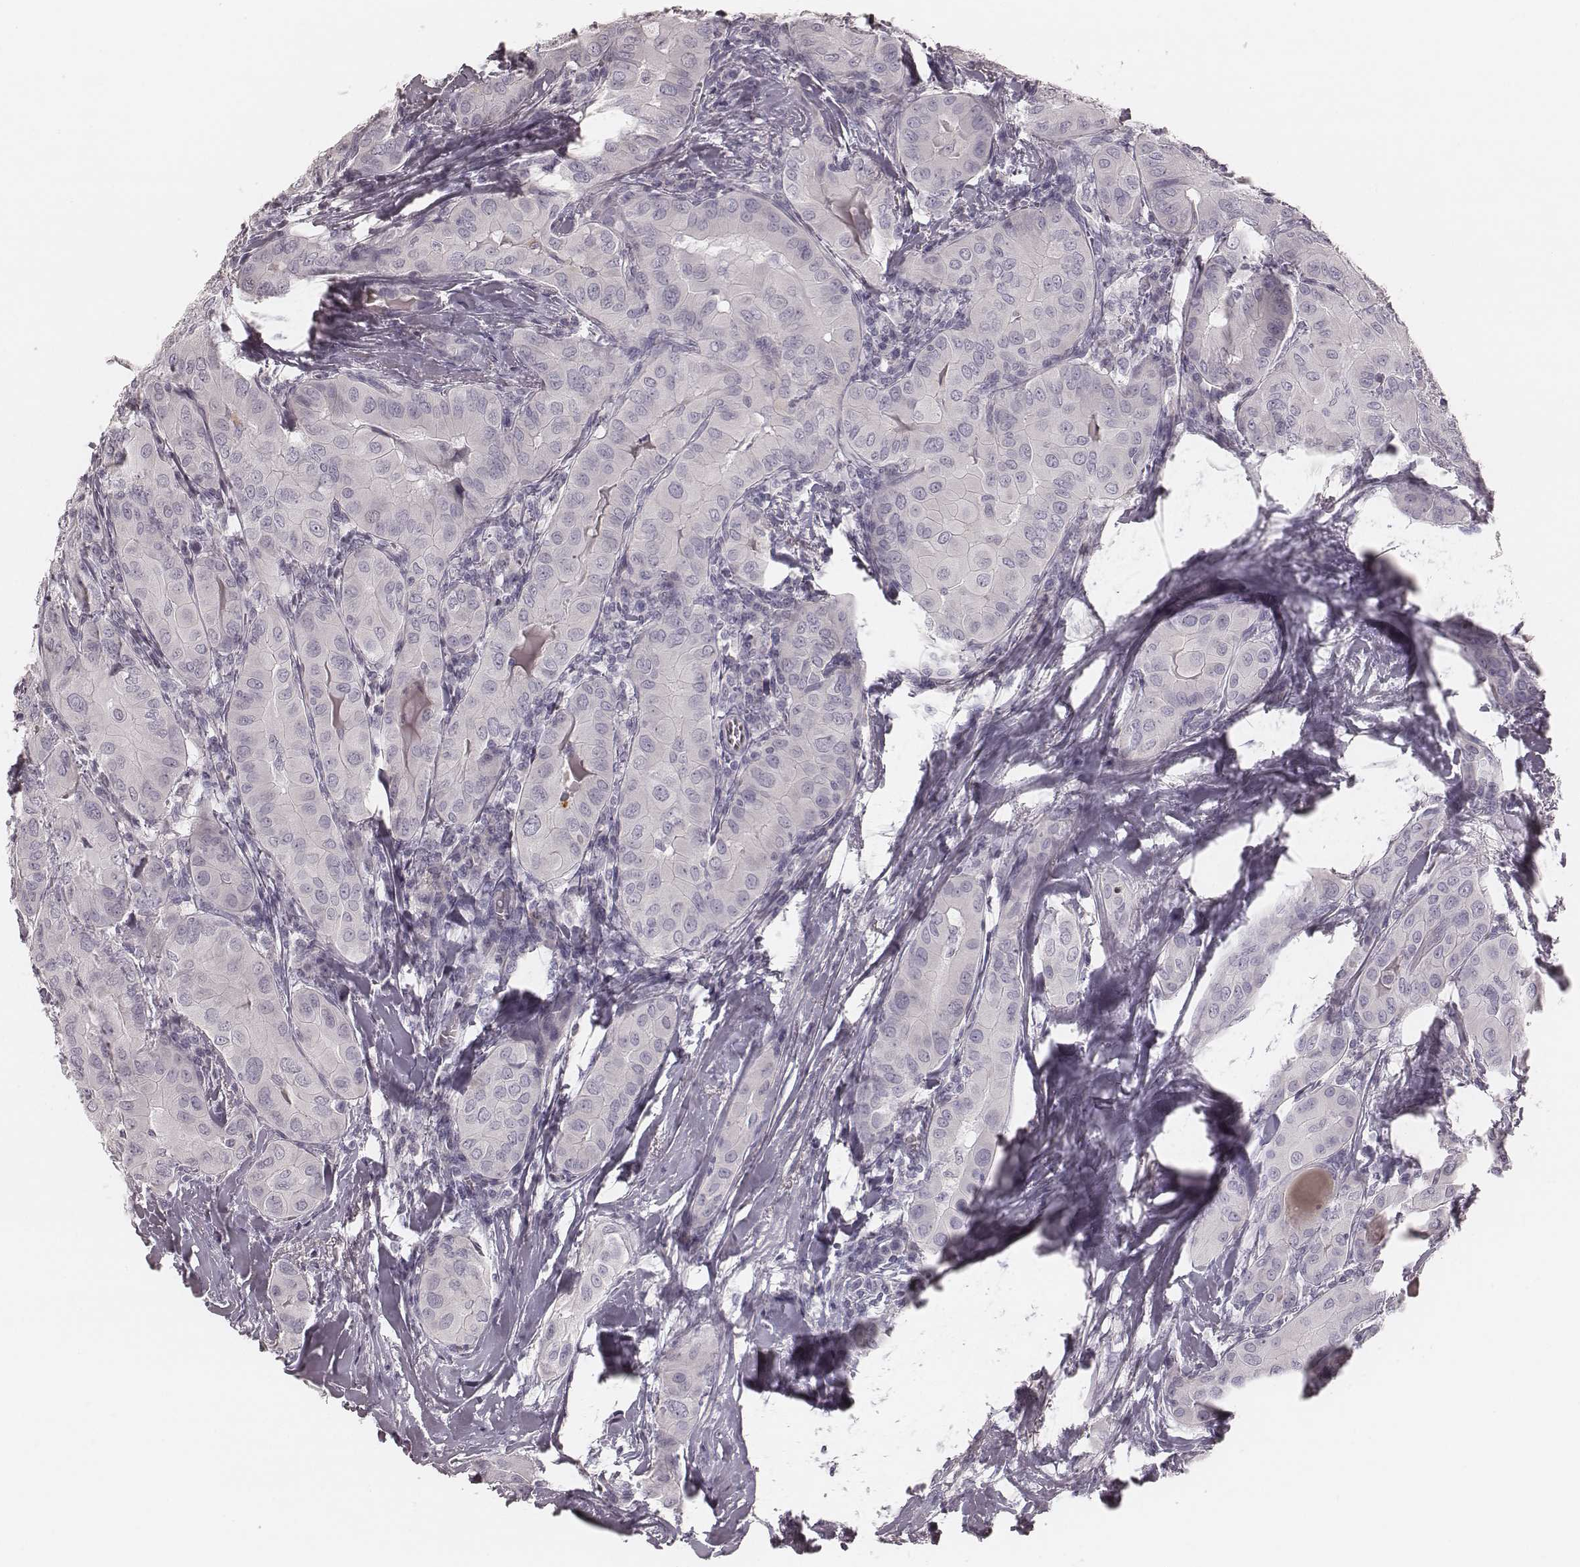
{"staining": {"intensity": "negative", "quantity": "none", "location": "none"}, "tissue": "thyroid cancer", "cell_type": "Tumor cells", "image_type": "cancer", "snomed": [{"axis": "morphology", "description": "Papillary adenocarcinoma, NOS"}, {"axis": "topography", "description": "Thyroid gland"}], "caption": "Immunohistochemistry of human thyroid papillary adenocarcinoma shows no staining in tumor cells.", "gene": "SMIM24", "patient": {"sex": "female", "age": 37}}